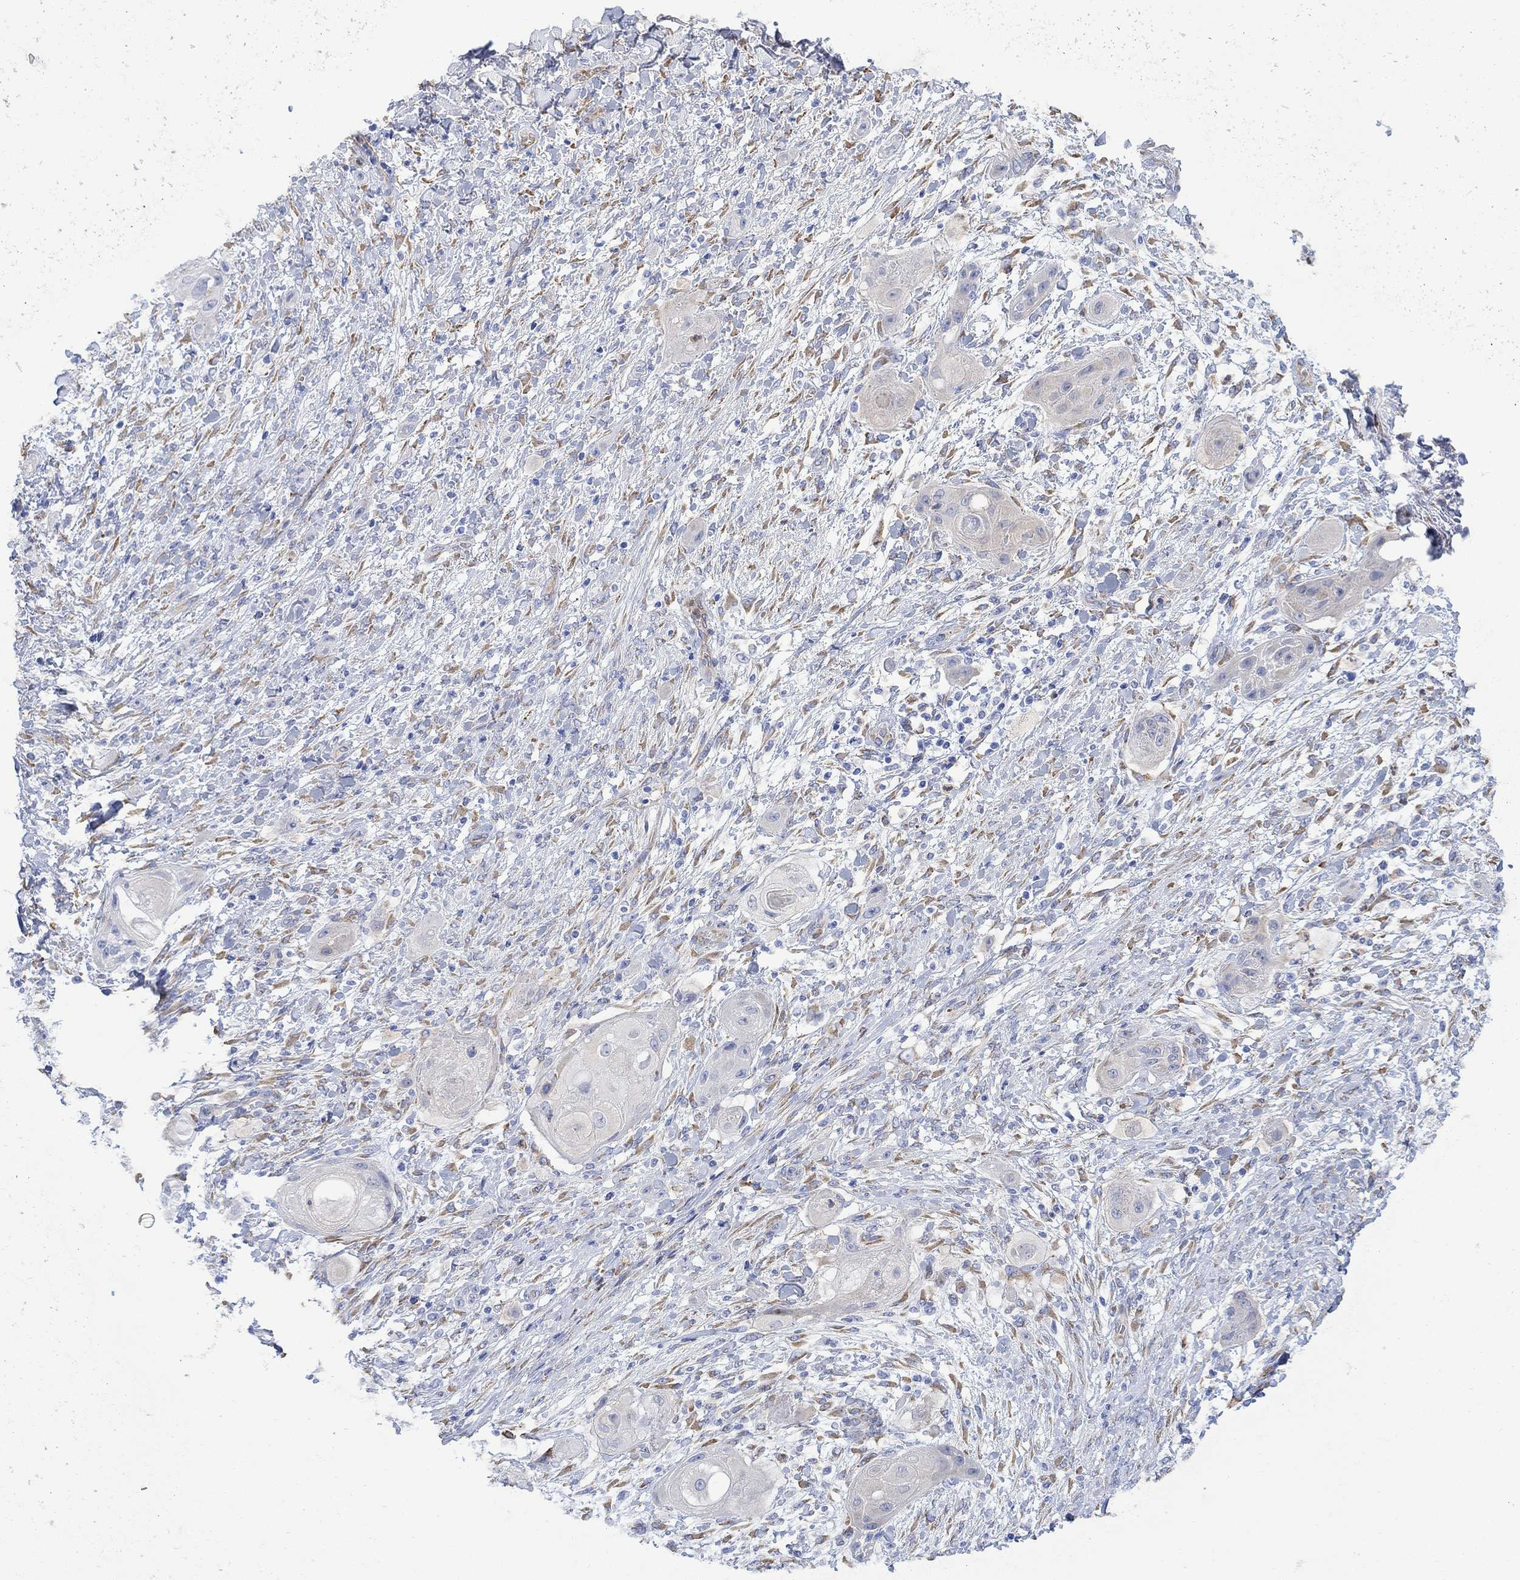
{"staining": {"intensity": "moderate", "quantity": "<25%", "location": "cytoplasmic/membranous"}, "tissue": "skin cancer", "cell_type": "Tumor cells", "image_type": "cancer", "snomed": [{"axis": "morphology", "description": "Squamous cell carcinoma, NOS"}, {"axis": "topography", "description": "Skin"}], "caption": "Protein staining of skin cancer tissue reveals moderate cytoplasmic/membranous expression in about <25% of tumor cells.", "gene": "TGM2", "patient": {"sex": "male", "age": 62}}